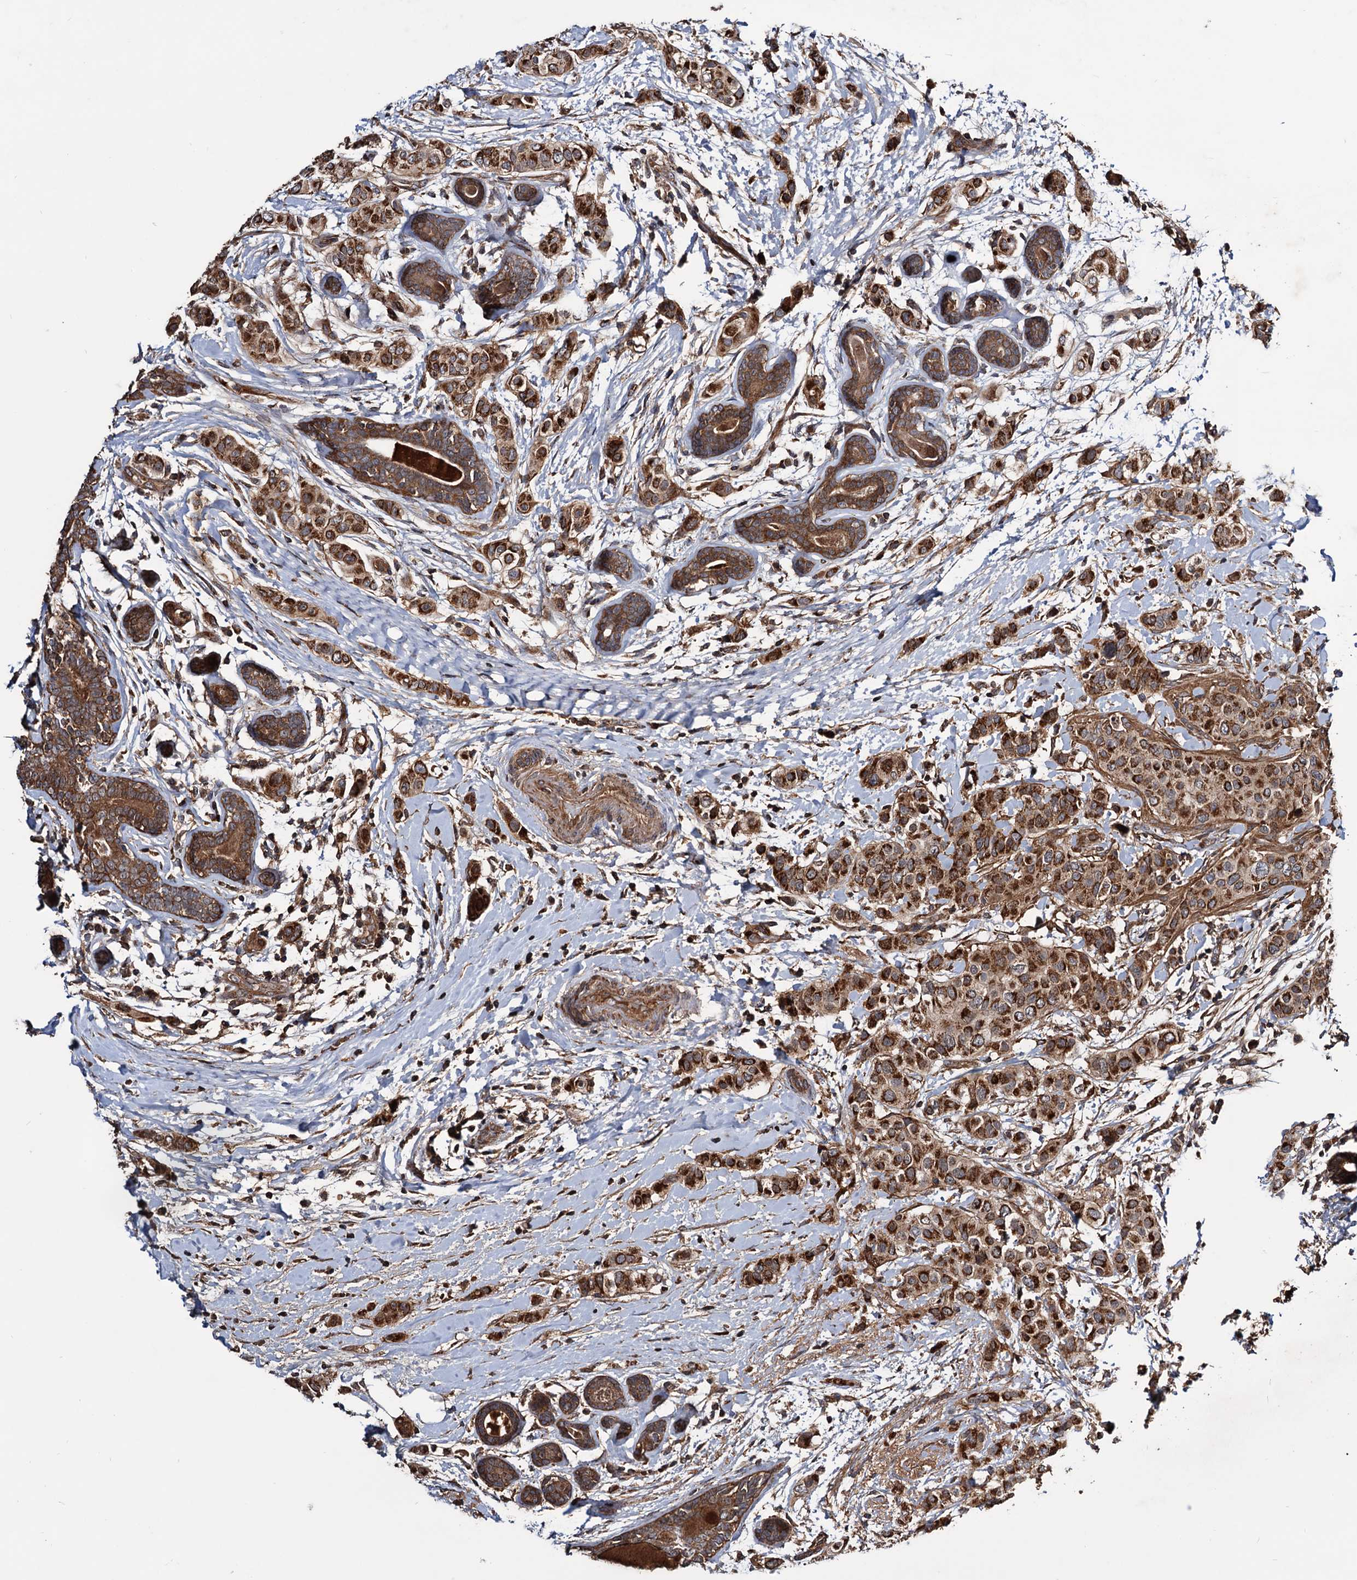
{"staining": {"intensity": "strong", "quantity": ">75%", "location": "cytoplasmic/membranous"}, "tissue": "breast cancer", "cell_type": "Tumor cells", "image_type": "cancer", "snomed": [{"axis": "morphology", "description": "Lobular carcinoma"}, {"axis": "topography", "description": "Breast"}], "caption": "Breast cancer (lobular carcinoma) stained with a brown dye demonstrates strong cytoplasmic/membranous positive expression in about >75% of tumor cells.", "gene": "MRPL42", "patient": {"sex": "female", "age": 51}}